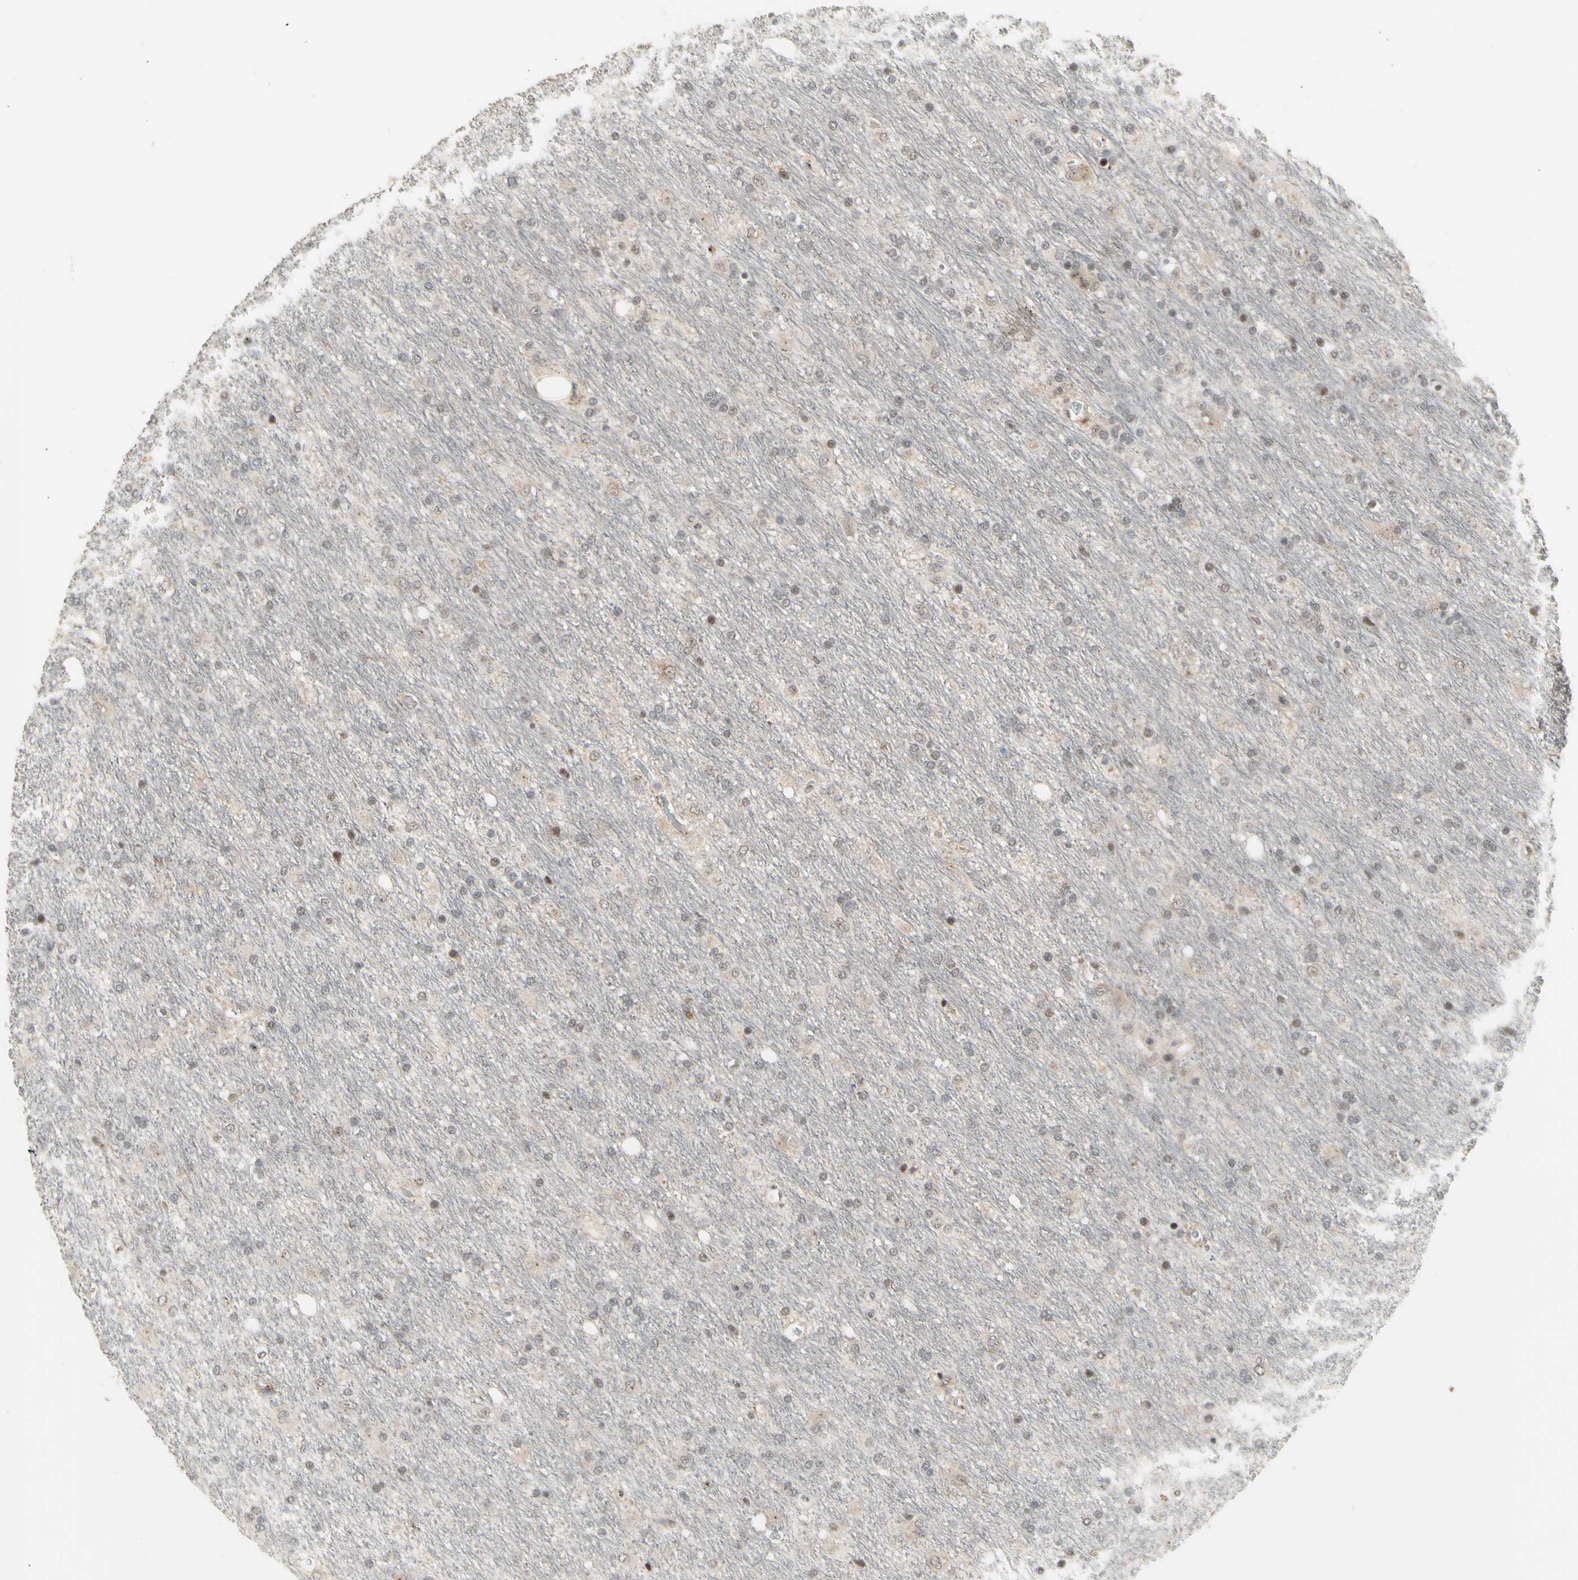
{"staining": {"intensity": "negative", "quantity": "none", "location": "none"}, "tissue": "glioma", "cell_type": "Tumor cells", "image_type": "cancer", "snomed": [{"axis": "morphology", "description": "Glioma, malignant, Low grade"}, {"axis": "topography", "description": "Brain"}], "caption": "IHC histopathology image of low-grade glioma (malignant) stained for a protein (brown), which shows no expression in tumor cells.", "gene": "DHRS7B", "patient": {"sex": "male", "age": 77}}